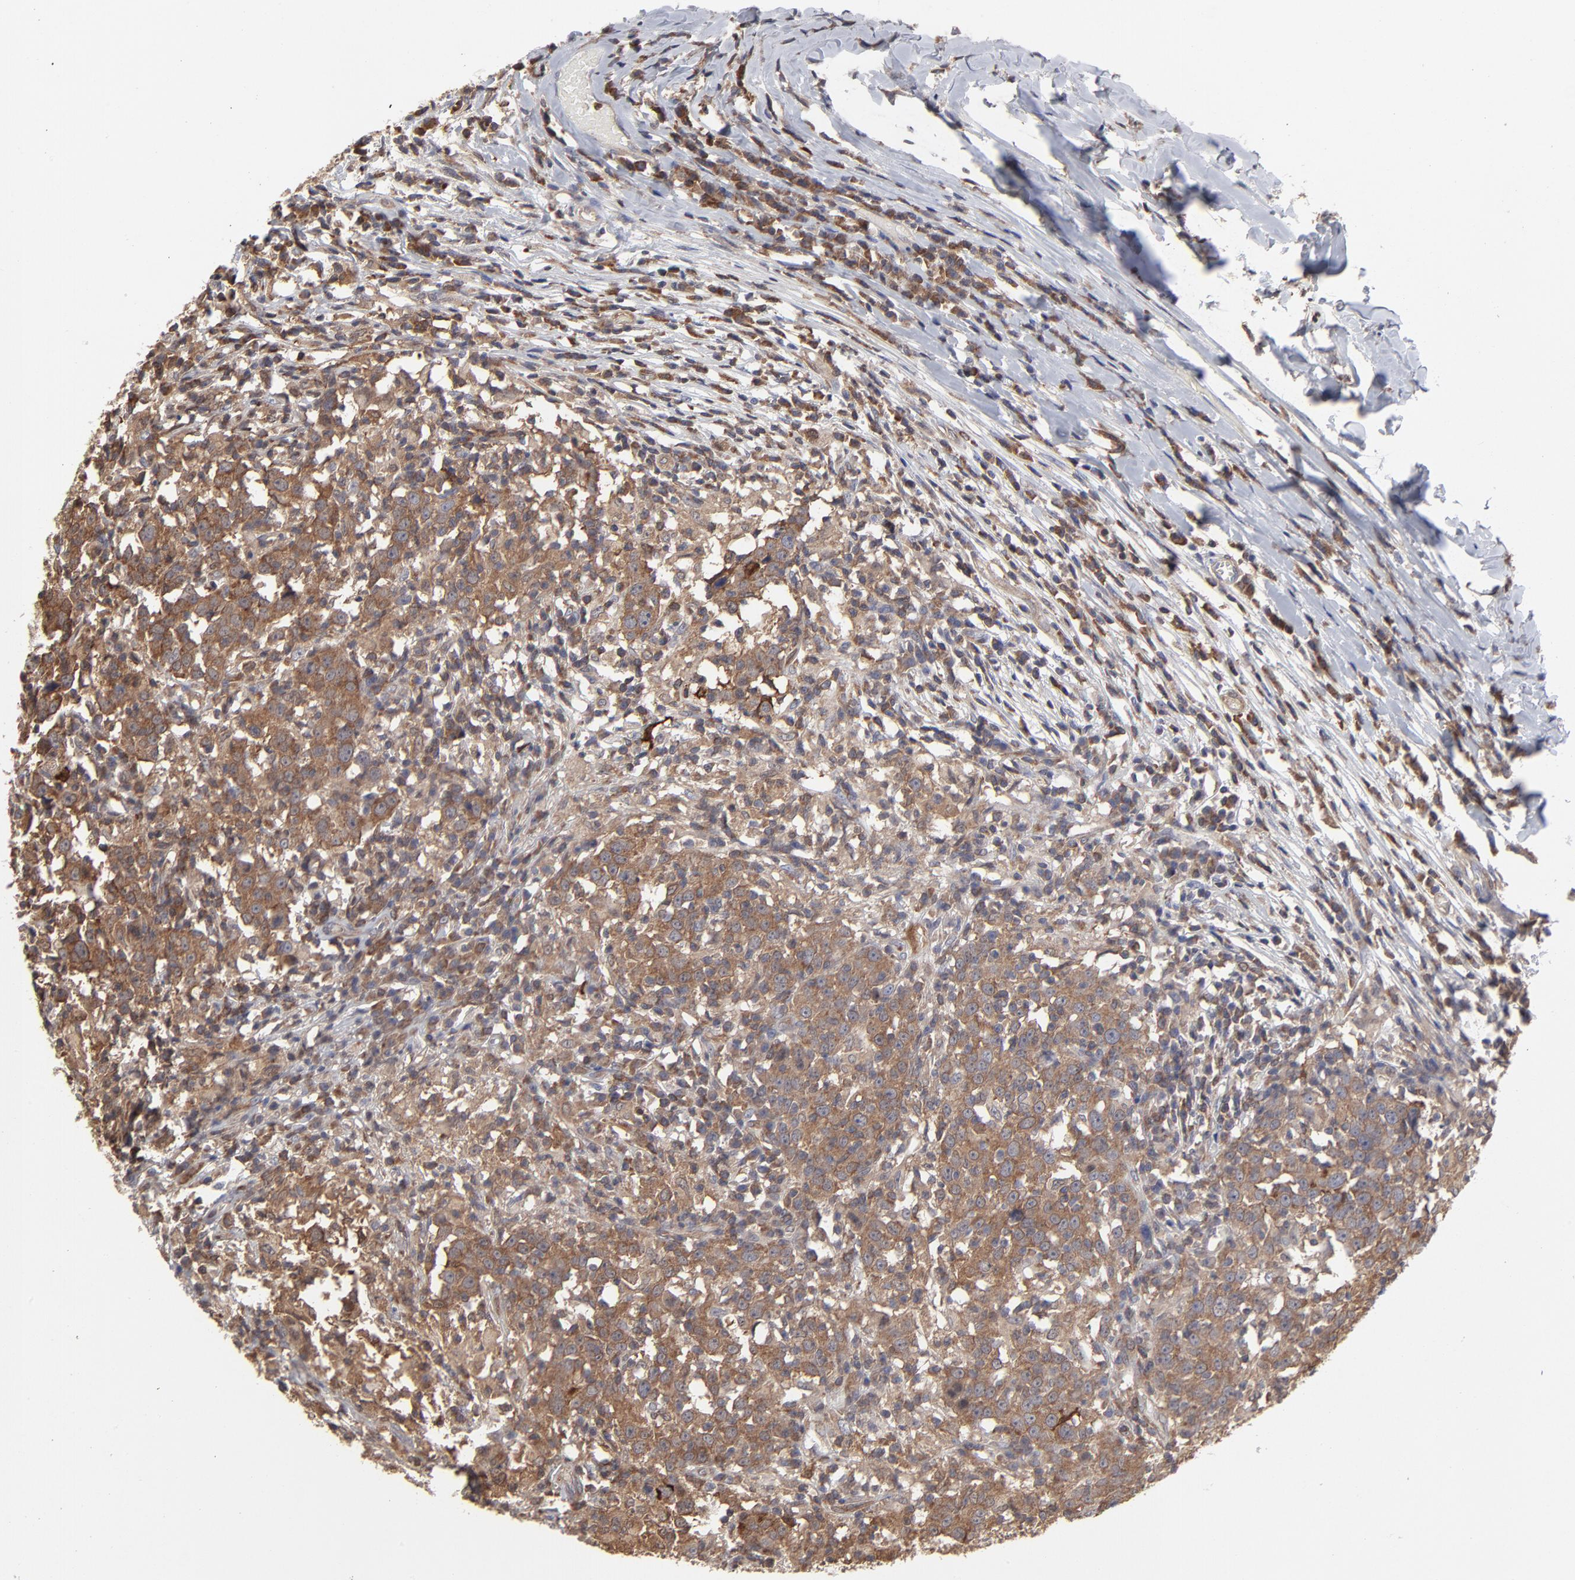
{"staining": {"intensity": "strong", "quantity": ">75%", "location": "cytoplasmic/membranous"}, "tissue": "head and neck cancer", "cell_type": "Tumor cells", "image_type": "cancer", "snomed": [{"axis": "morphology", "description": "Adenocarcinoma, NOS"}, {"axis": "topography", "description": "Salivary gland"}, {"axis": "topography", "description": "Head-Neck"}], "caption": "IHC staining of adenocarcinoma (head and neck), which exhibits high levels of strong cytoplasmic/membranous expression in approximately >75% of tumor cells indicating strong cytoplasmic/membranous protein expression. The staining was performed using DAB (3,3'-diaminobenzidine) (brown) for protein detection and nuclei were counterstained in hematoxylin (blue).", "gene": "MAP2K1", "patient": {"sex": "female", "age": 65}}